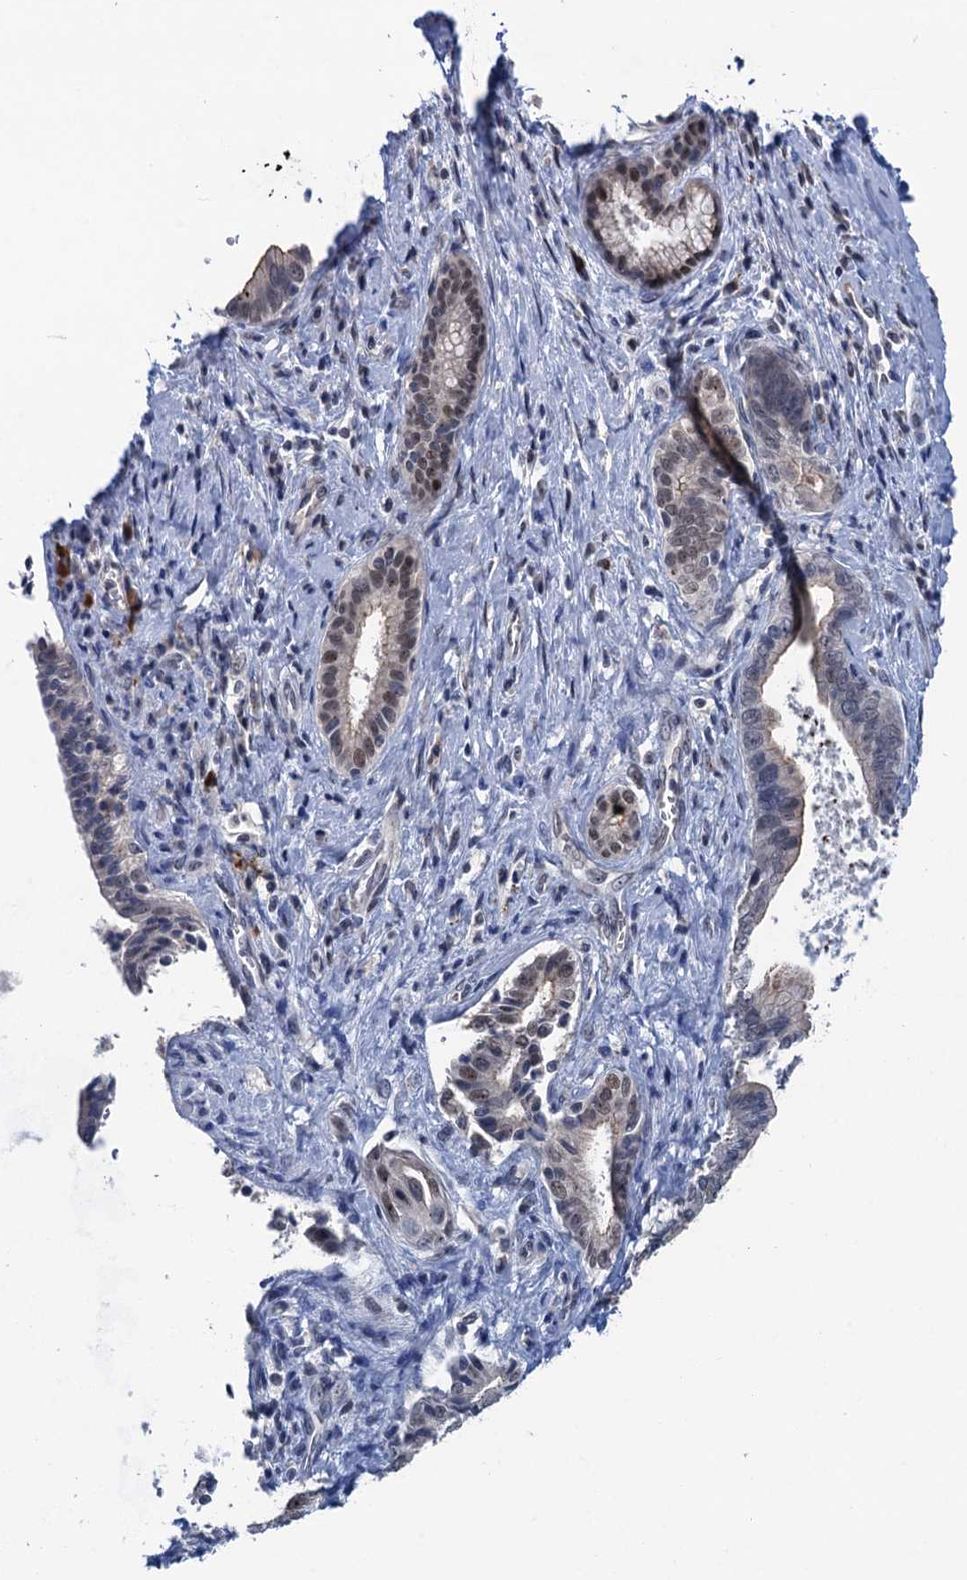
{"staining": {"intensity": "moderate", "quantity": "<25%", "location": "nuclear"}, "tissue": "pancreatic cancer", "cell_type": "Tumor cells", "image_type": "cancer", "snomed": [{"axis": "morphology", "description": "Adenocarcinoma, NOS"}, {"axis": "topography", "description": "Pancreas"}], "caption": "Protein staining displays moderate nuclear staining in approximately <25% of tumor cells in pancreatic adenocarcinoma. The protein of interest is stained brown, and the nuclei are stained in blue (DAB IHC with brightfield microscopy, high magnification).", "gene": "RASSF4", "patient": {"sex": "female", "age": 55}}